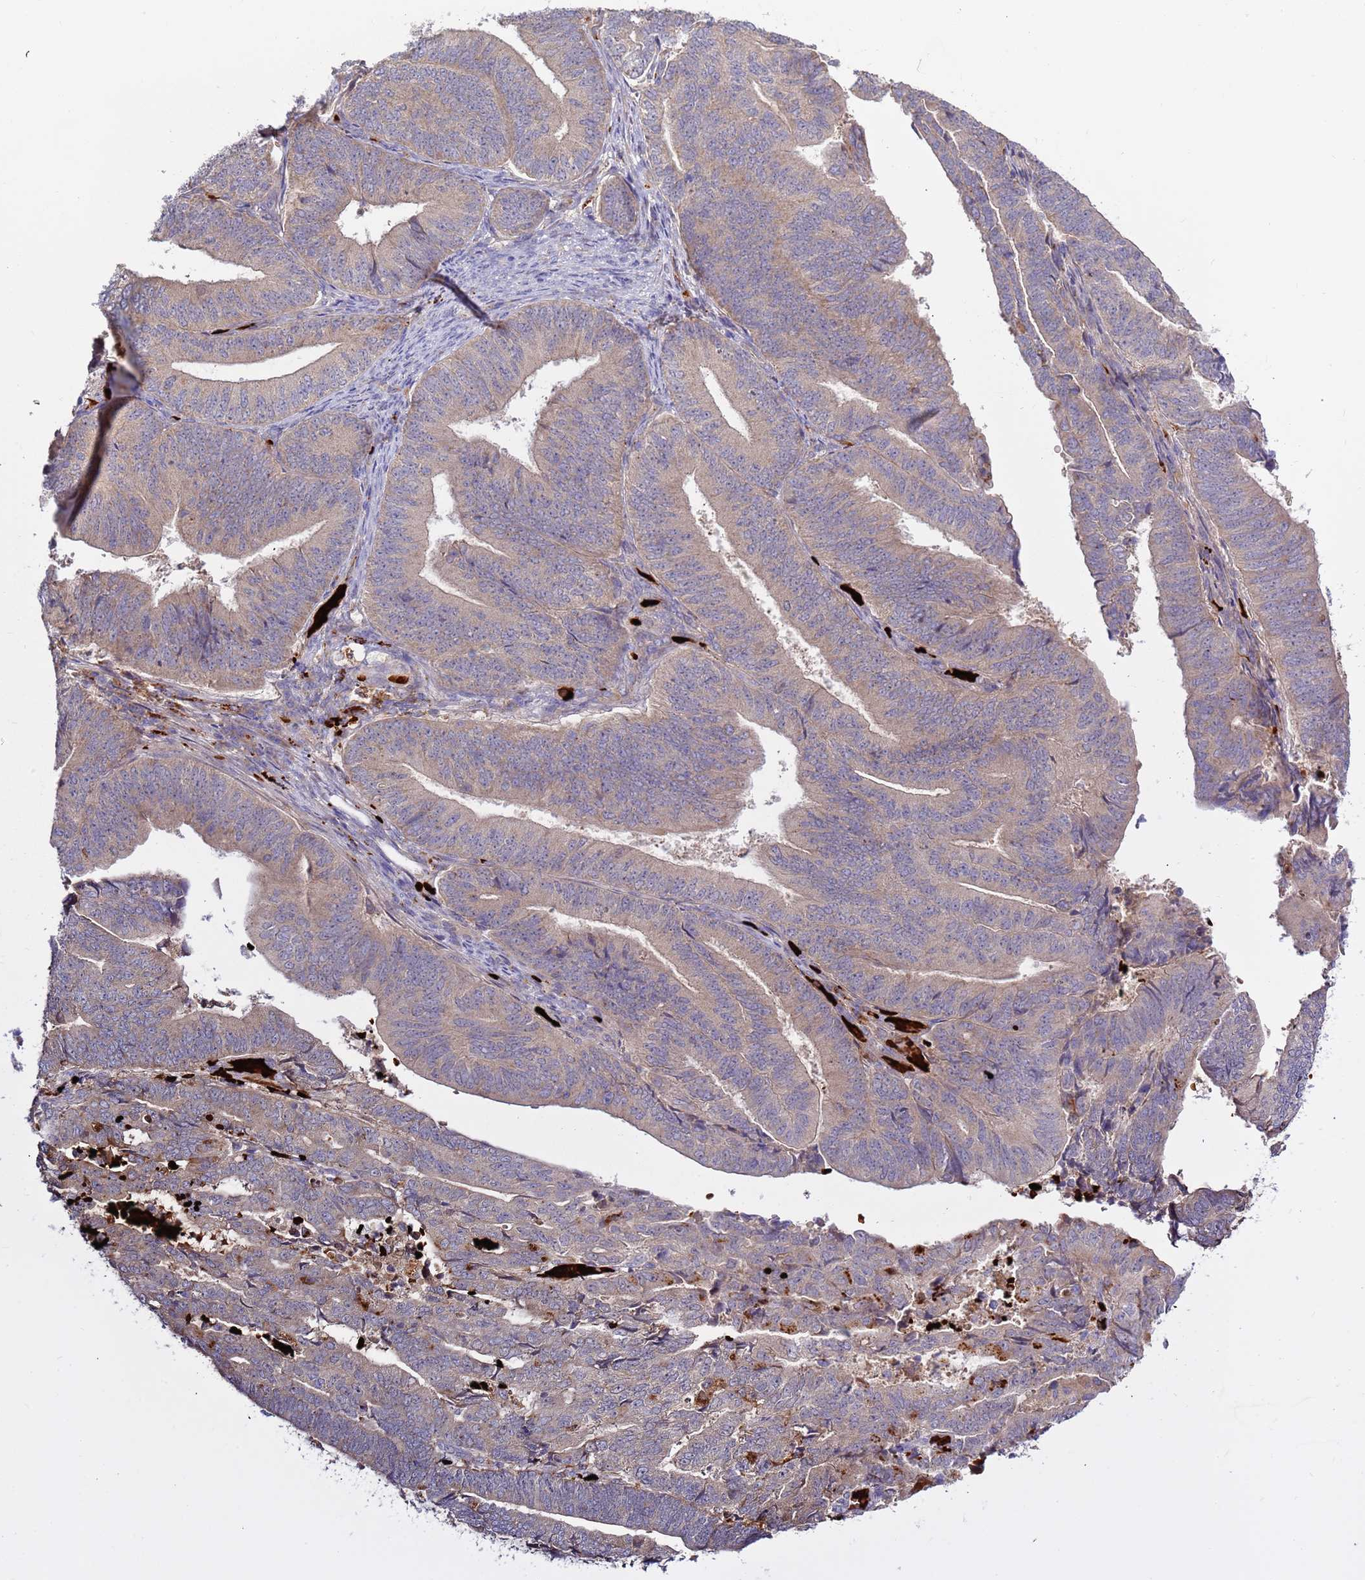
{"staining": {"intensity": "weak", "quantity": "25%-75%", "location": "cytoplasmic/membranous"}, "tissue": "endometrial cancer", "cell_type": "Tumor cells", "image_type": "cancer", "snomed": [{"axis": "morphology", "description": "Adenocarcinoma, NOS"}, {"axis": "topography", "description": "Endometrium"}], "caption": "A brown stain shows weak cytoplasmic/membranous positivity of a protein in human endometrial cancer (adenocarcinoma) tumor cells.", "gene": "VPS36", "patient": {"sex": "female", "age": 70}}